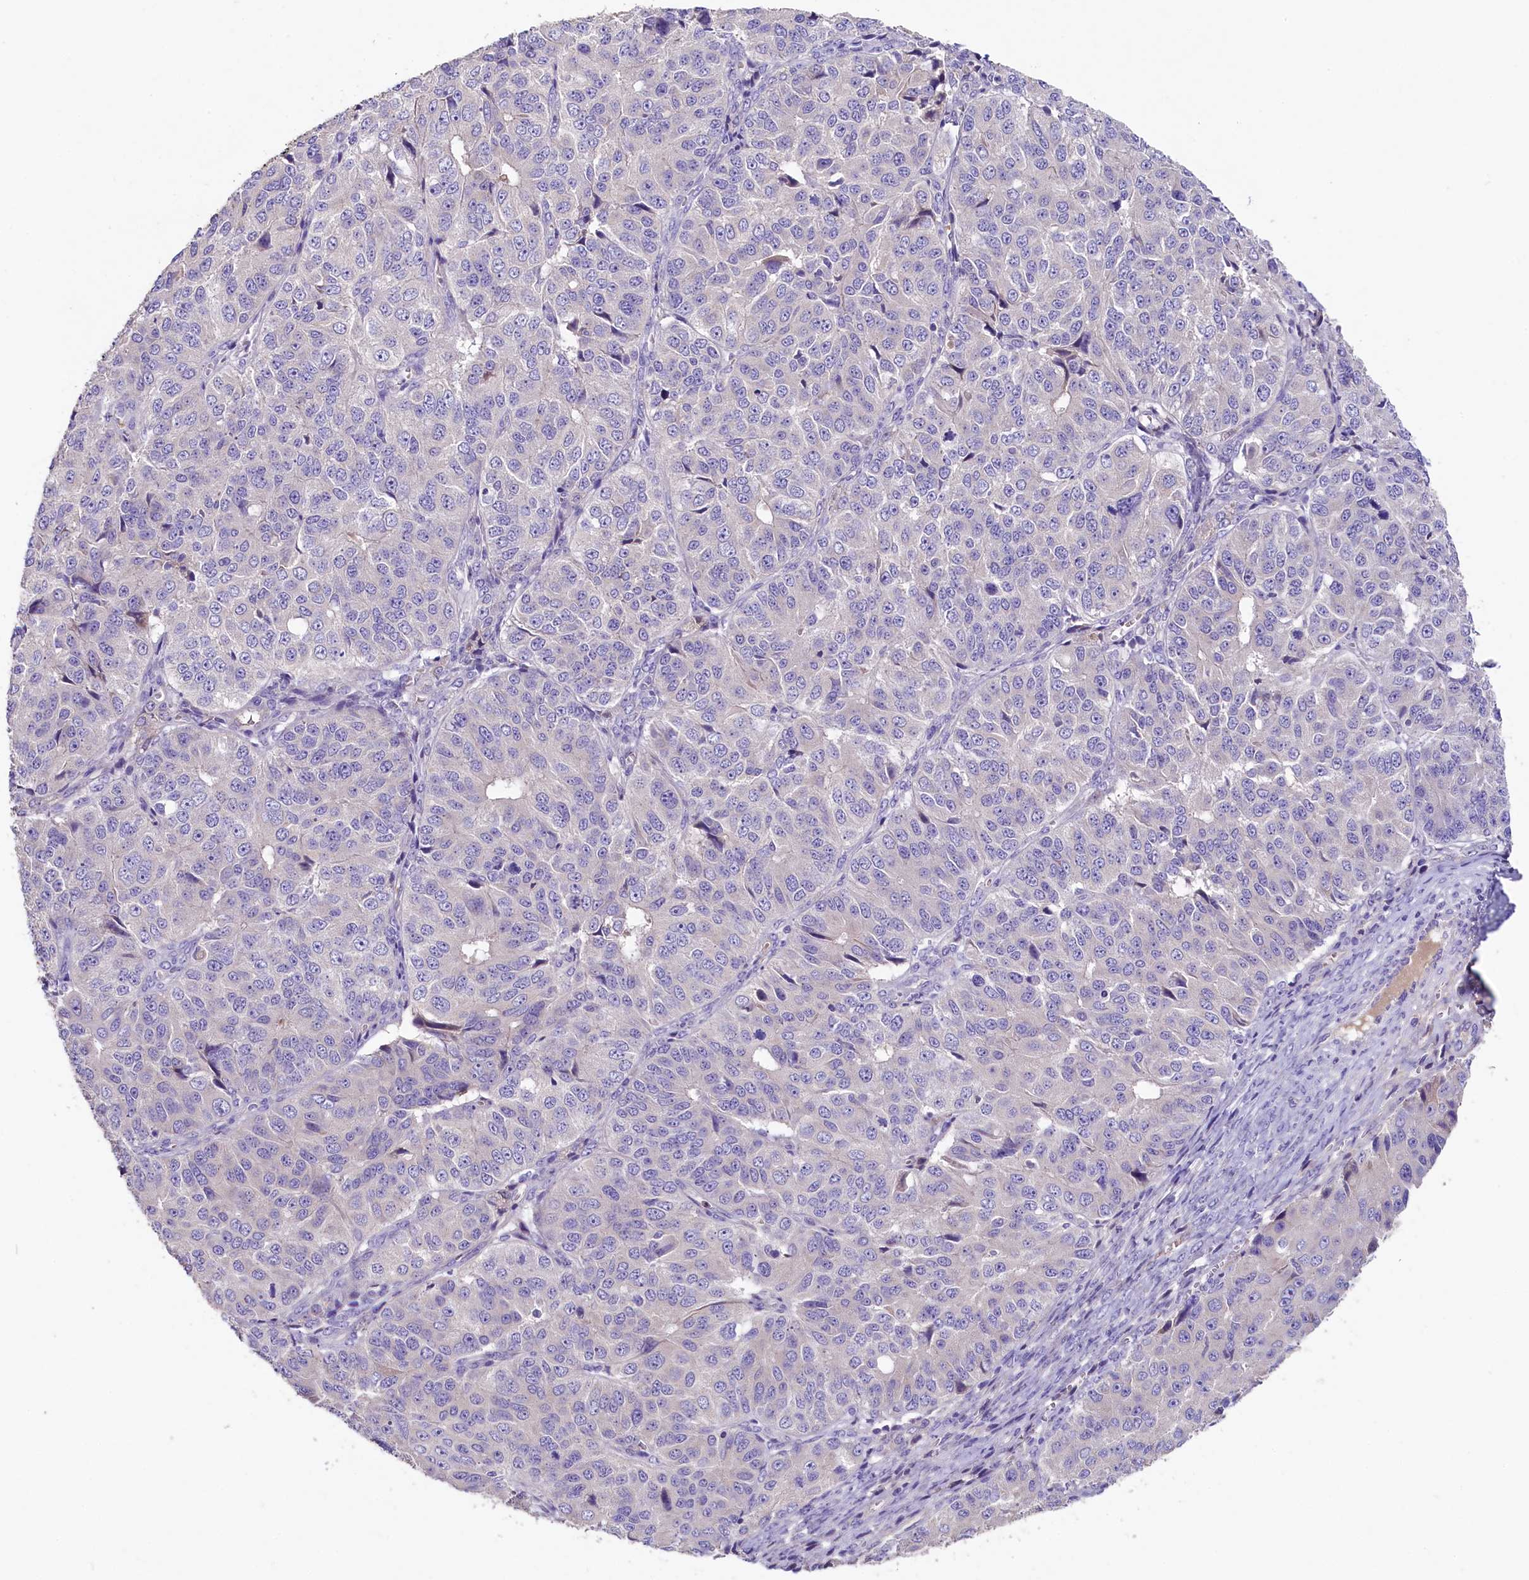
{"staining": {"intensity": "negative", "quantity": "none", "location": "none"}, "tissue": "ovarian cancer", "cell_type": "Tumor cells", "image_type": "cancer", "snomed": [{"axis": "morphology", "description": "Carcinoma, endometroid"}, {"axis": "topography", "description": "Ovary"}], "caption": "Tumor cells show no significant expression in ovarian endometroid carcinoma. Nuclei are stained in blue.", "gene": "CD99L2", "patient": {"sex": "female", "age": 51}}